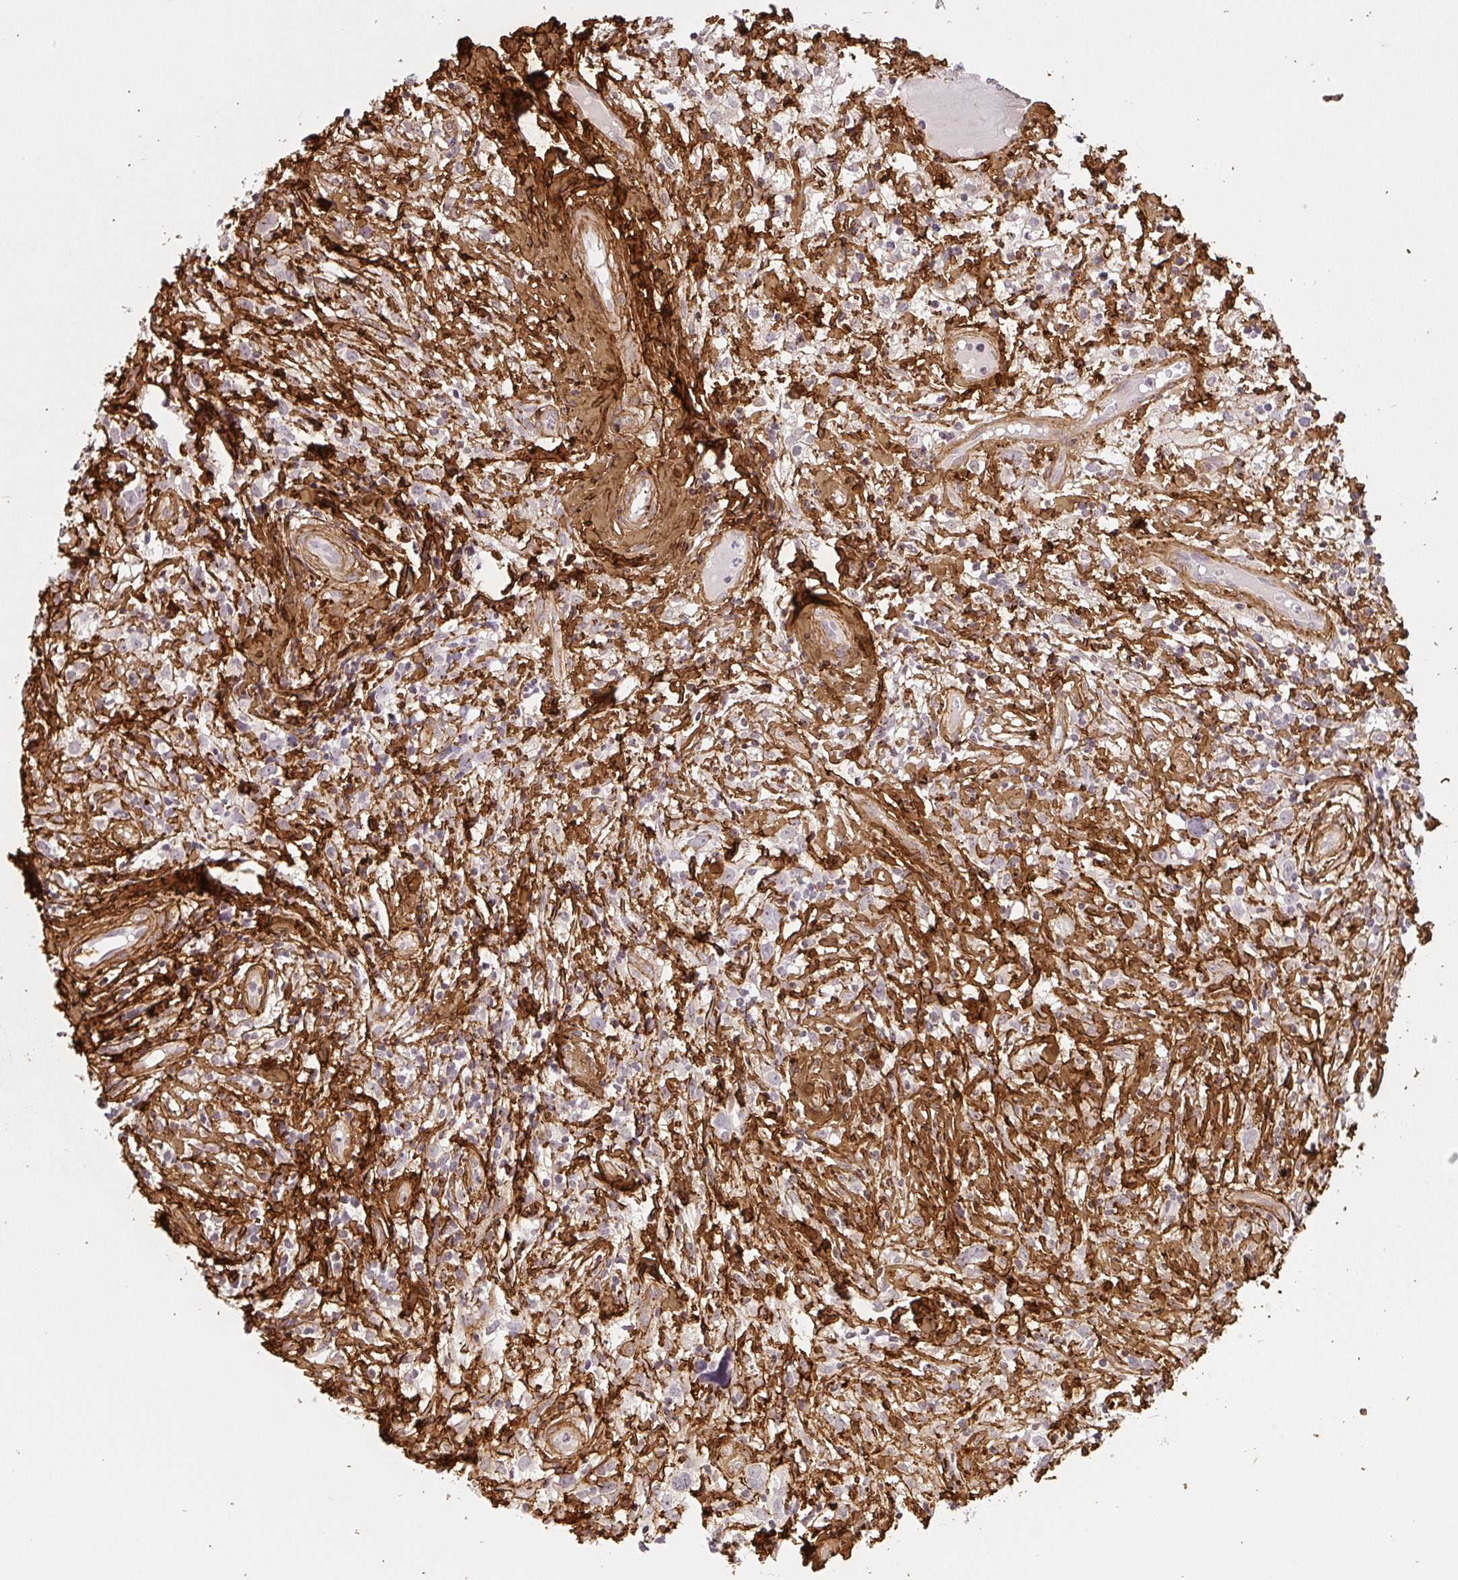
{"staining": {"intensity": "negative", "quantity": "none", "location": "none"}, "tissue": "lymphoma", "cell_type": "Tumor cells", "image_type": "cancer", "snomed": [{"axis": "morphology", "description": "Hodgkin's disease, NOS"}, {"axis": "topography", "description": "No Tissue"}], "caption": "DAB immunohistochemical staining of human lymphoma shows no significant positivity in tumor cells.", "gene": "COL3A1", "patient": {"sex": "female", "age": 21}}